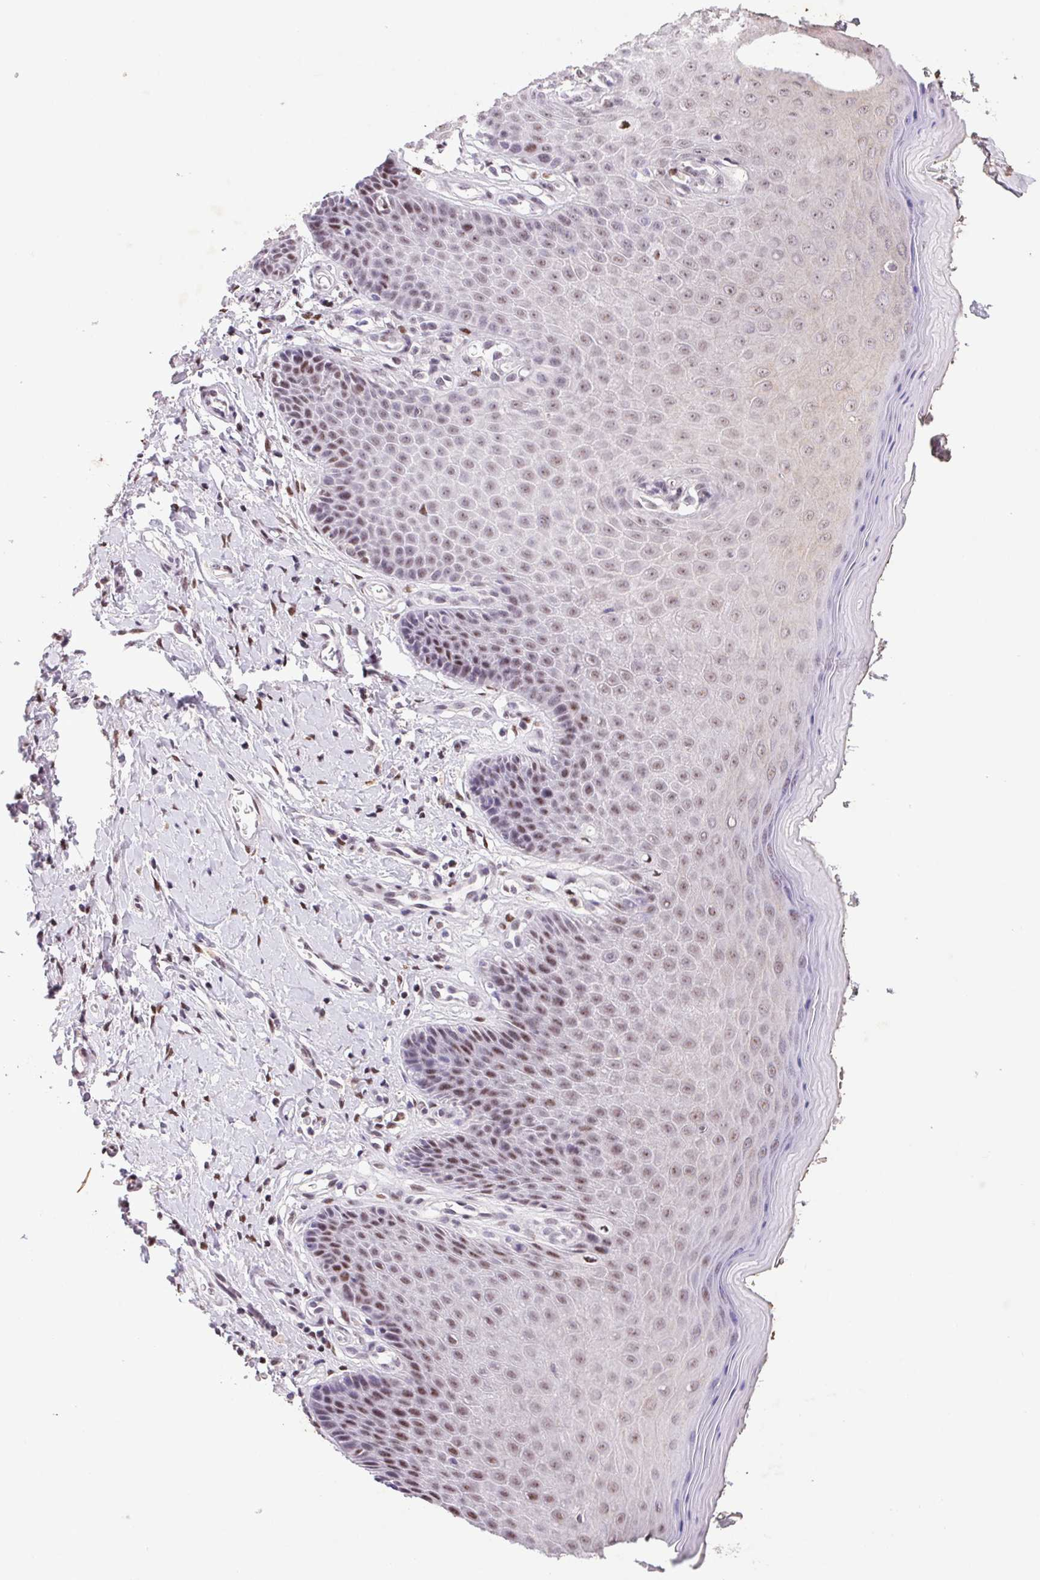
{"staining": {"intensity": "strong", "quantity": "25%-75%", "location": "nuclear"}, "tissue": "vagina", "cell_type": "Squamous epithelial cells", "image_type": "normal", "snomed": [{"axis": "morphology", "description": "Normal tissue, NOS"}, {"axis": "topography", "description": "Vagina"}], "caption": "There is high levels of strong nuclear expression in squamous epithelial cells of normal vagina, as demonstrated by immunohistochemical staining (brown color).", "gene": "LDLRAD4", "patient": {"sex": "female", "age": 83}}